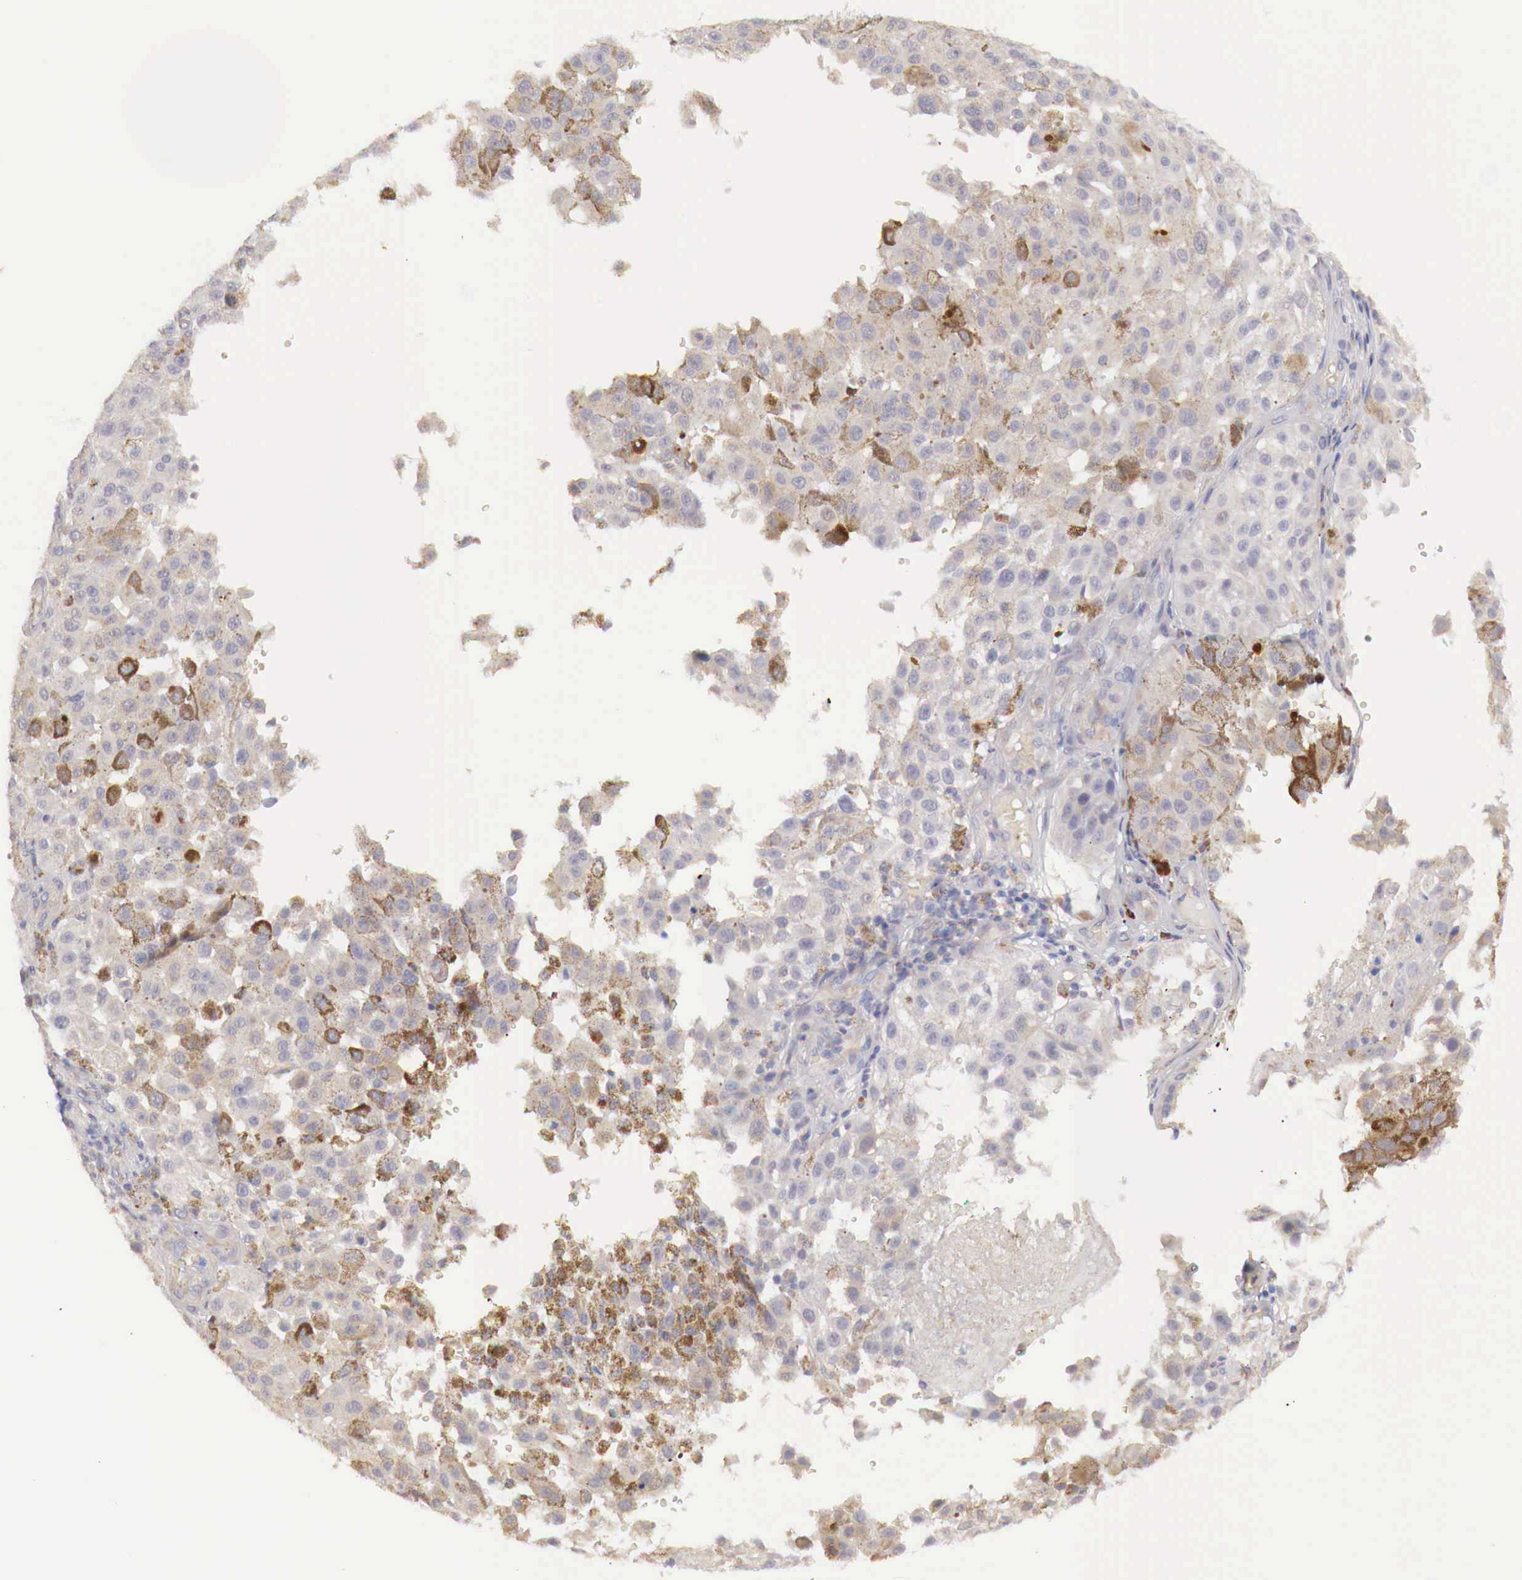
{"staining": {"intensity": "weak", "quantity": ">75%", "location": "cytoplasmic/membranous"}, "tissue": "melanoma", "cell_type": "Tumor cells", "image_type": "cancer", "snomed": [{"axis": "morphology", "description": "Malignant melanoma, NOS"}, {"axis": "topography", "description": "Skin"}], "caption": "Protein staining of malignant melanoma tissue reveals weak cytoplasmic/membranous staining in about >75% of tumor cells.", "gene": "KLHDC7B", "patient": {"sex": "female", "age": 64}}